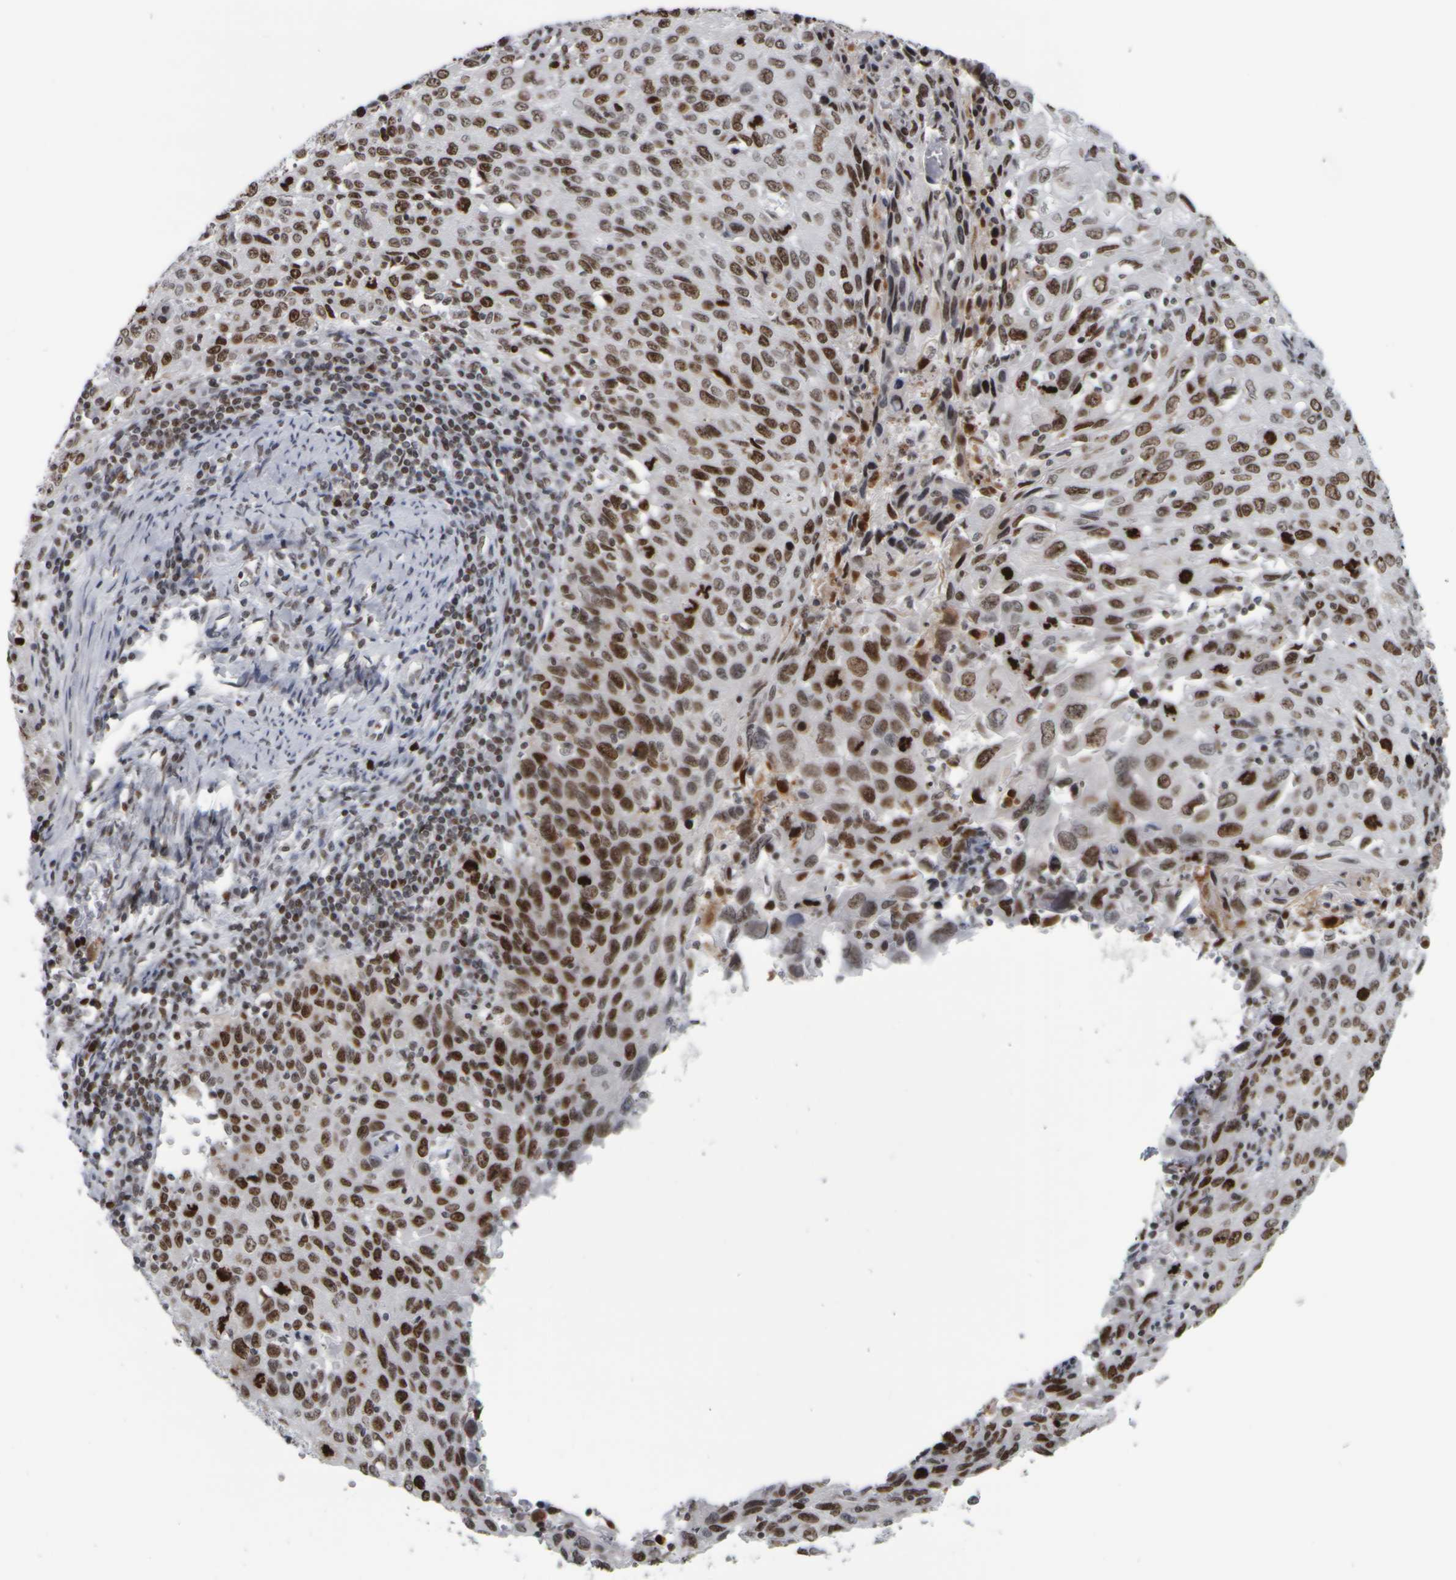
{"staining": {"intensity": "moderate", "quantity": ">75%", "location": "nuclear"}, "tissue": "cervical cancer", "cell_type": "Tumor cells", "image_type": "cancer", "snomed": [{"axis": "morphology", "description": "Squamous cell carcinoma, NOS"}, {"axis": "topography", "description": "Cervix"}], "caption": "Protein expression analysis of cervical cancer demonstrates moderate nuclear expression in approximately >75% of tumor cells.", "gene": "TOP2B", "patient": {"sex": "female", "age": 53}}